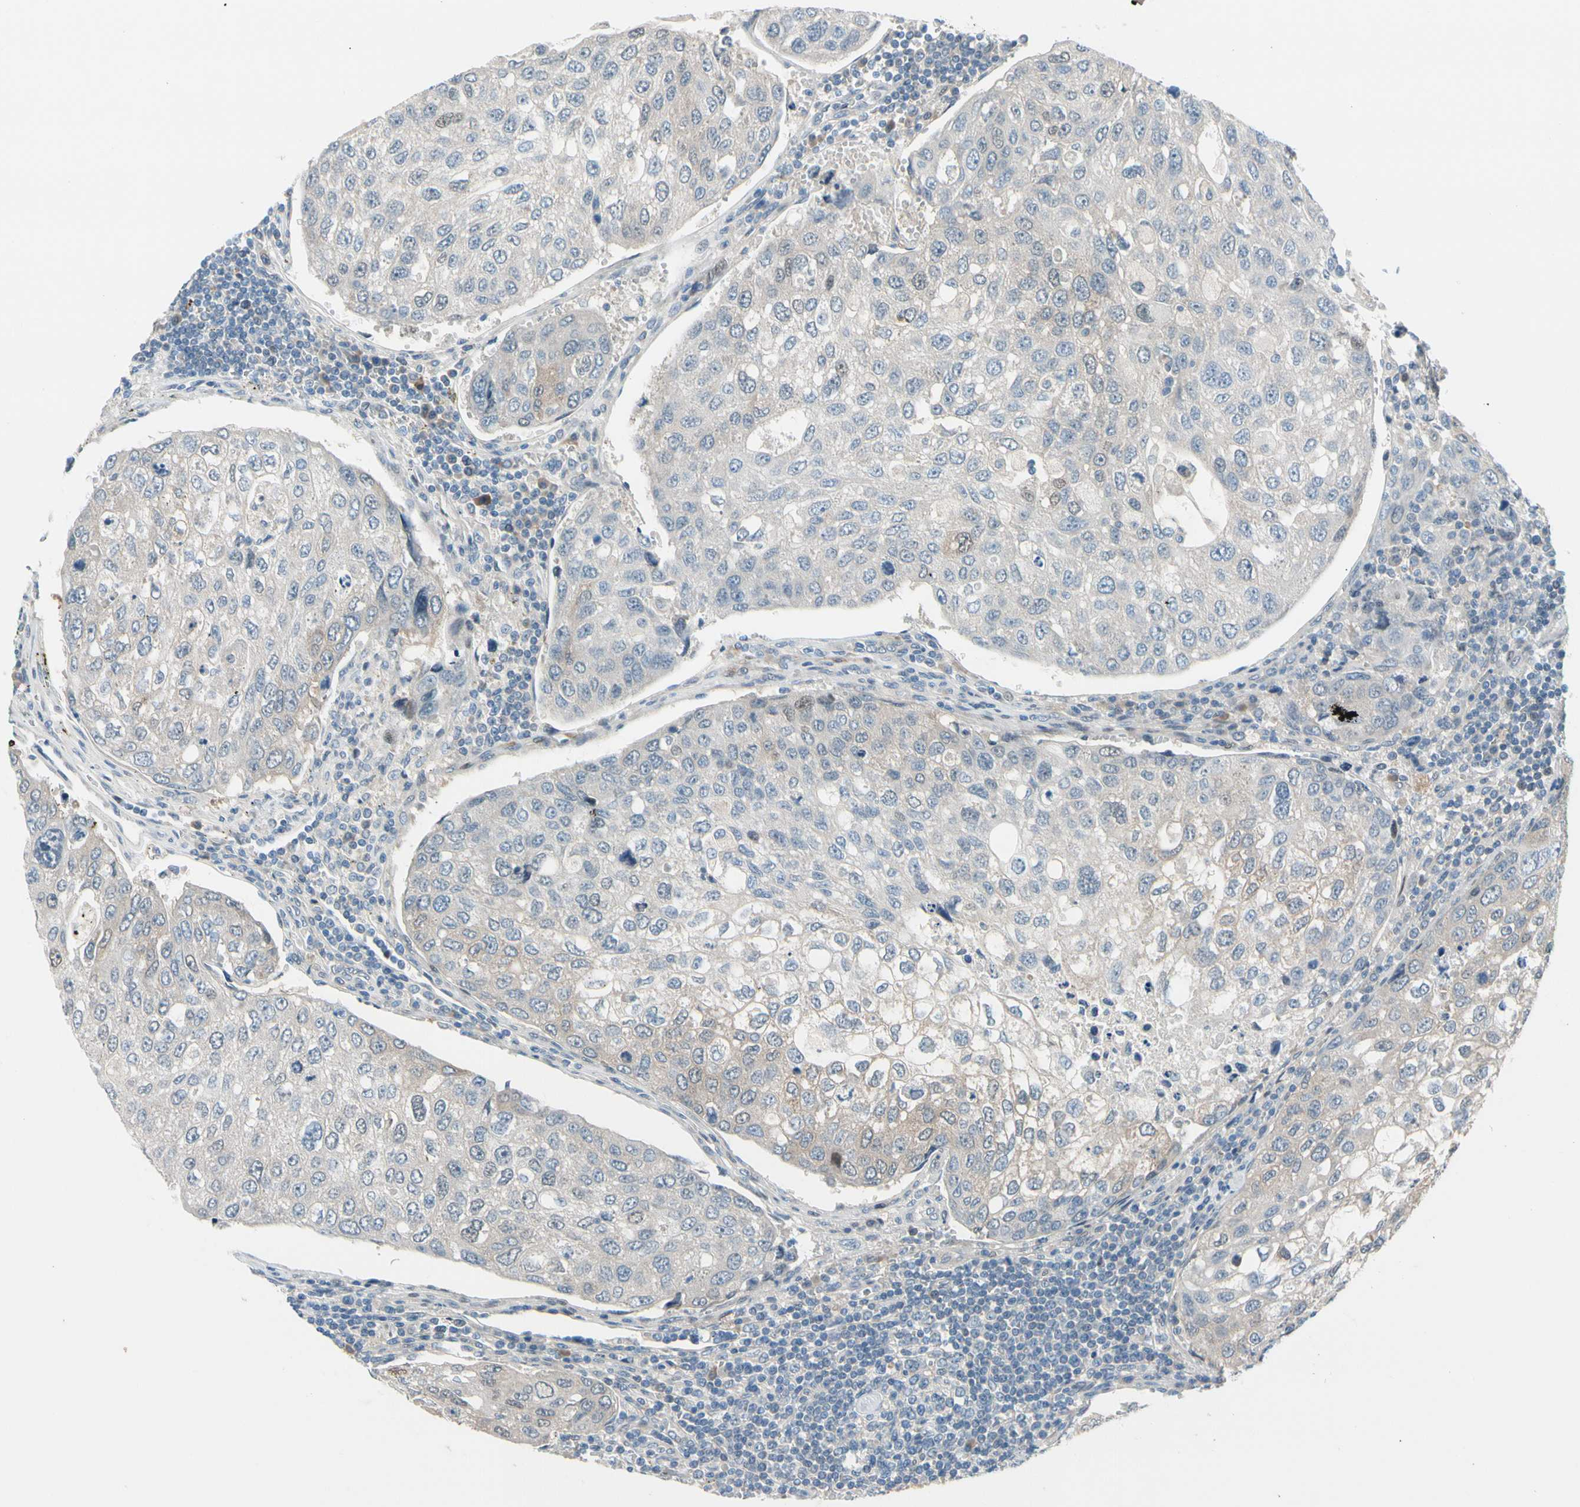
{"staining": {"intensity": "weak", "quantity": "25%-75%", "location": "cytoplasmic/membranous"}, "tissue": "urothelial cancer", "cell_type": "Tumor cells", "image_type": "cancer", "snomed": [{"axis": "morphology", "description": "Urothelial carcinoma, High grade"}, {"axis": "topography", "description": "Lymph node"}, {"axis": "topography", "description": "Urinary bladder"}], "caption": "Weak cytoplasmic/membranous protein staining is present in approximately 25%-75% of tumor cells in urothelial cancer. (DAB (3,3'-diaminobenzidine) = brown stain, brightfield microscopy at high magnification).", "gene": "CFAP36", "patient": {"sex": "male", "age": 51}}